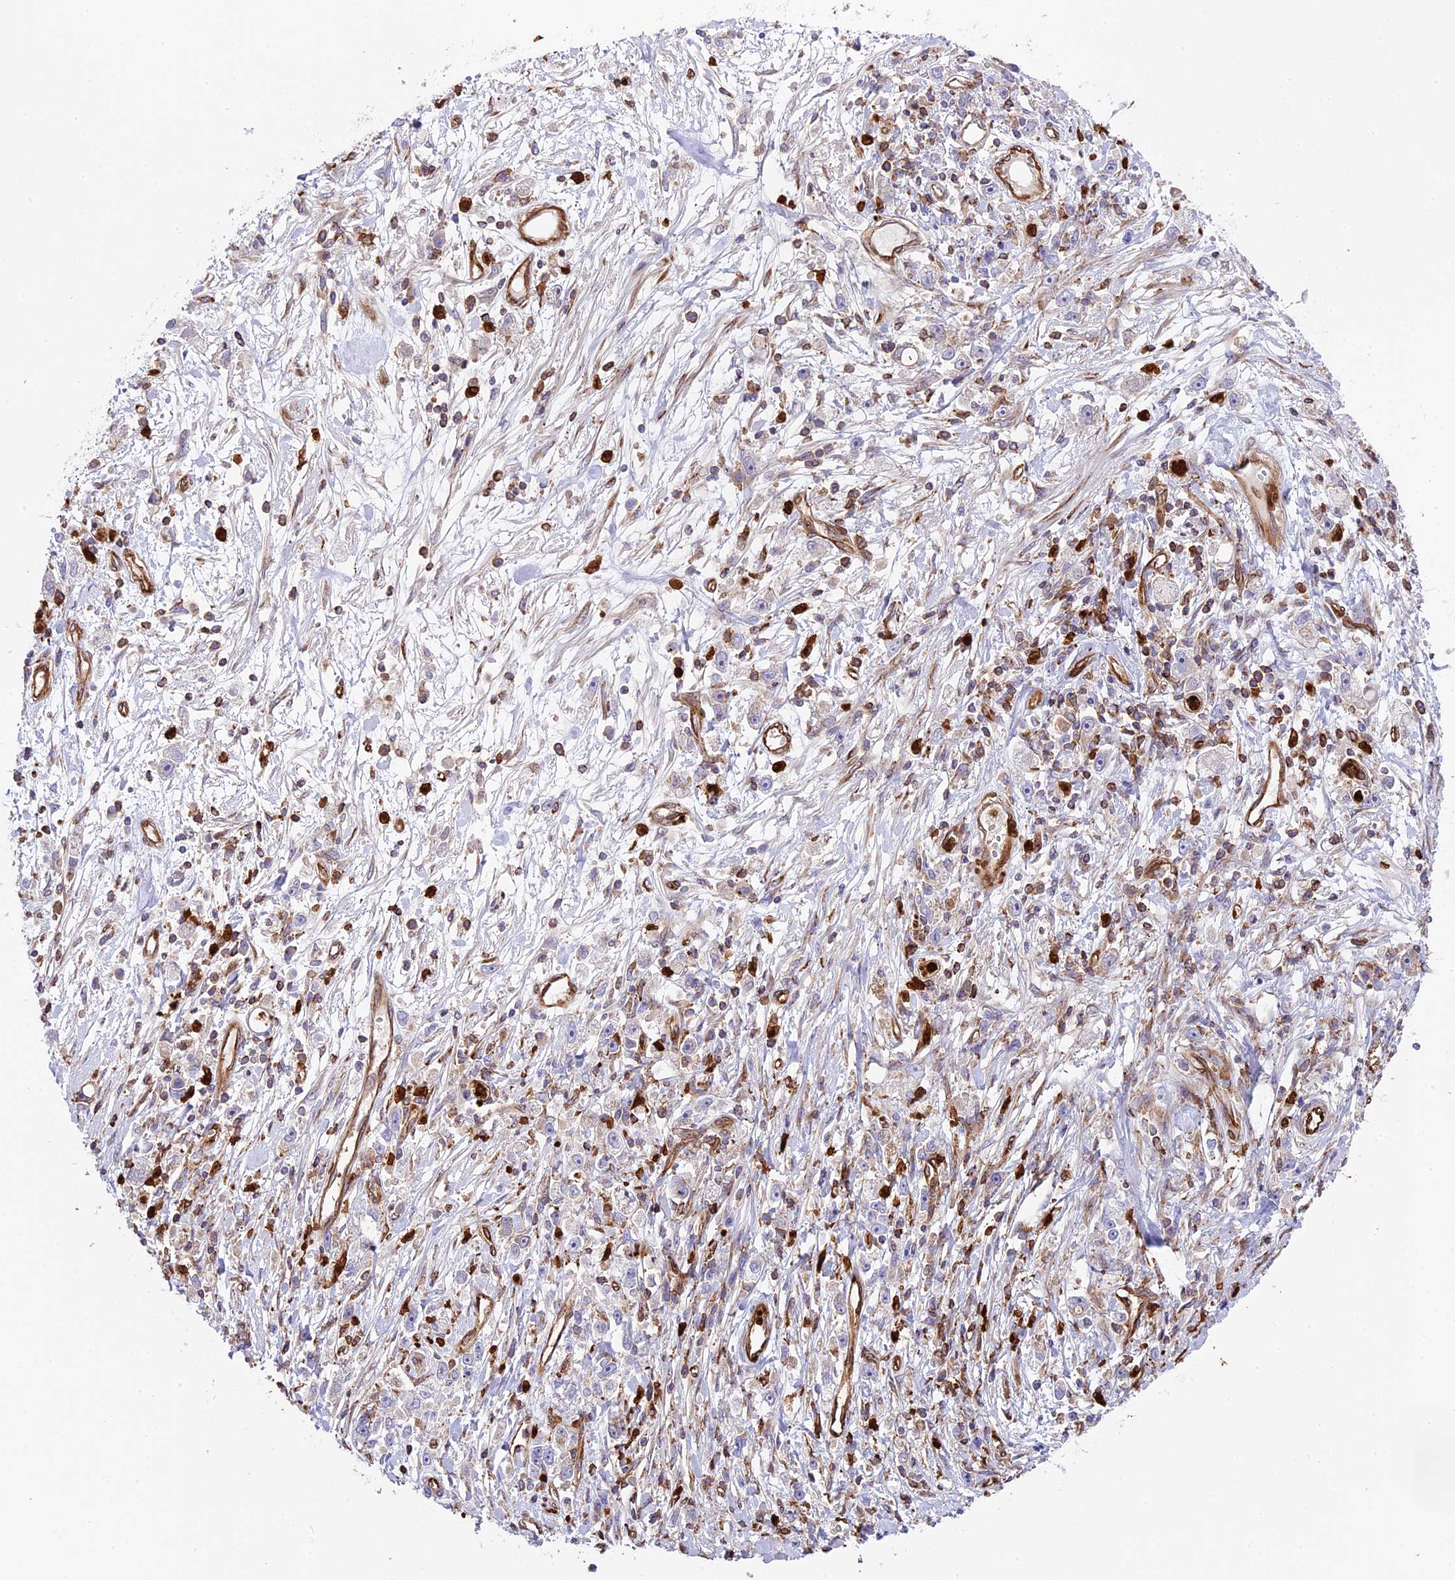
{"staining": {"intensity": "negative", "quantity": "none", "location": "none"}, "tissue": "stomach cancer", "cell_type": "Tumor cells", "image_type": "cancer", "snomed": [{"axis": "morphology", "description": "Adenocarcinoma, NOS"}, {"axis": "topography", "description": "Stomach"}], "caption": "Protein analysis of adenocarcinoma (stomach) shows no significant staining in tumor cells. (Brightfield microscopy of DAB (3,3'-diaminobenzidine) IHC at high magnification).", "gene": "CD99L2", "patient": {"sex": "female", "age": 59}}